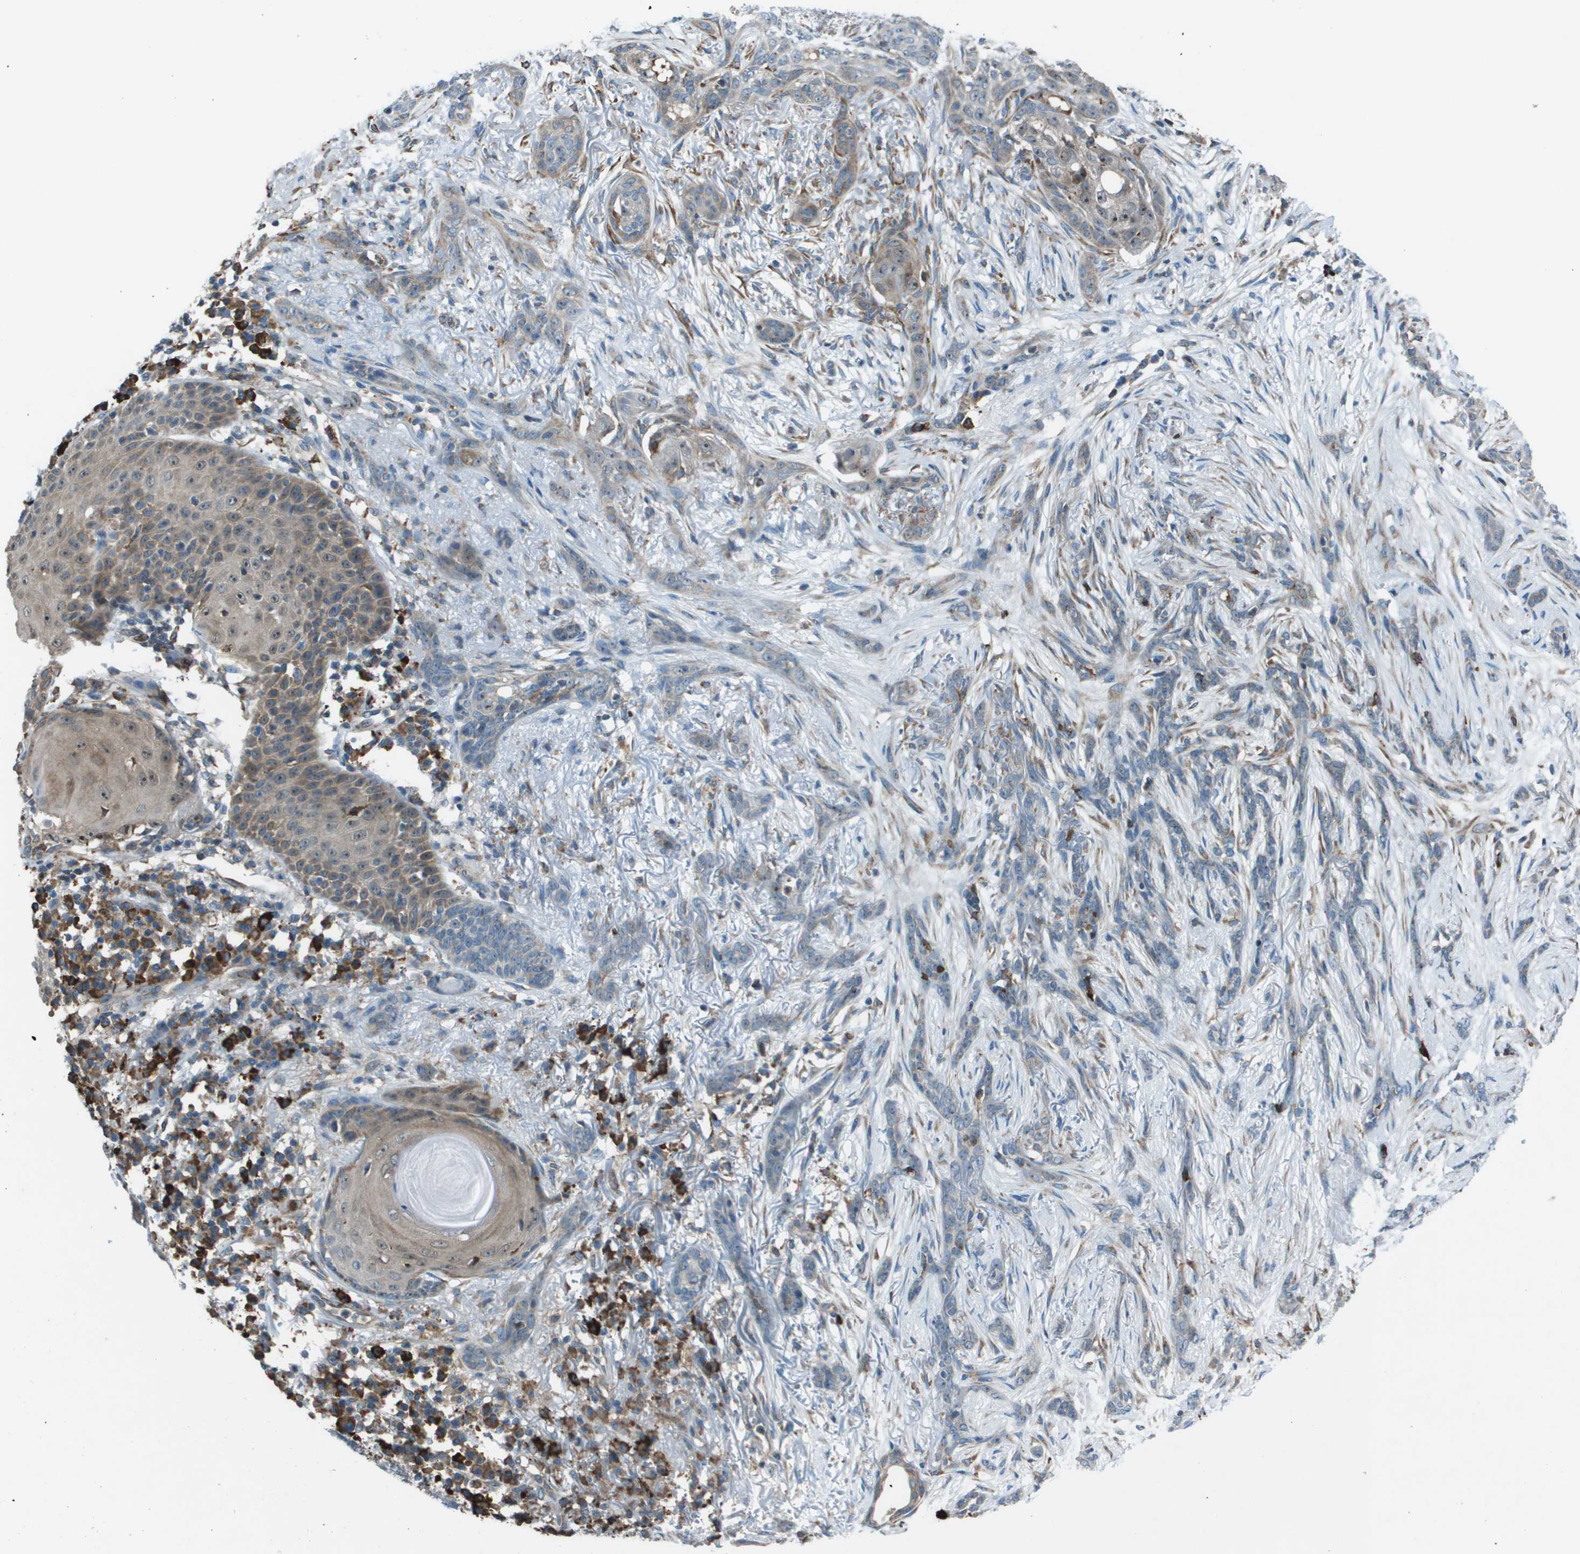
{"staining": {"intensity": "weak", "quantity": "<25%", "location": "cytoplasmic/membranous,nuclear"}, "tissue": "skin cancer", "cell_type": "Tumor cells", "image_type": "cancer", "snomed": [{"axis": "morphology", "description": "Basal cell carcinoma"}, {"axis": "morphology", "description": "Adnexal tumor, benign"}, {"axis": "topography", "description": "Skin"}], "caption": "Tumor cells show no significant expression in skin cancer.", "gene": "UTS2", "patient": {"sex": "female", "age": 42}}